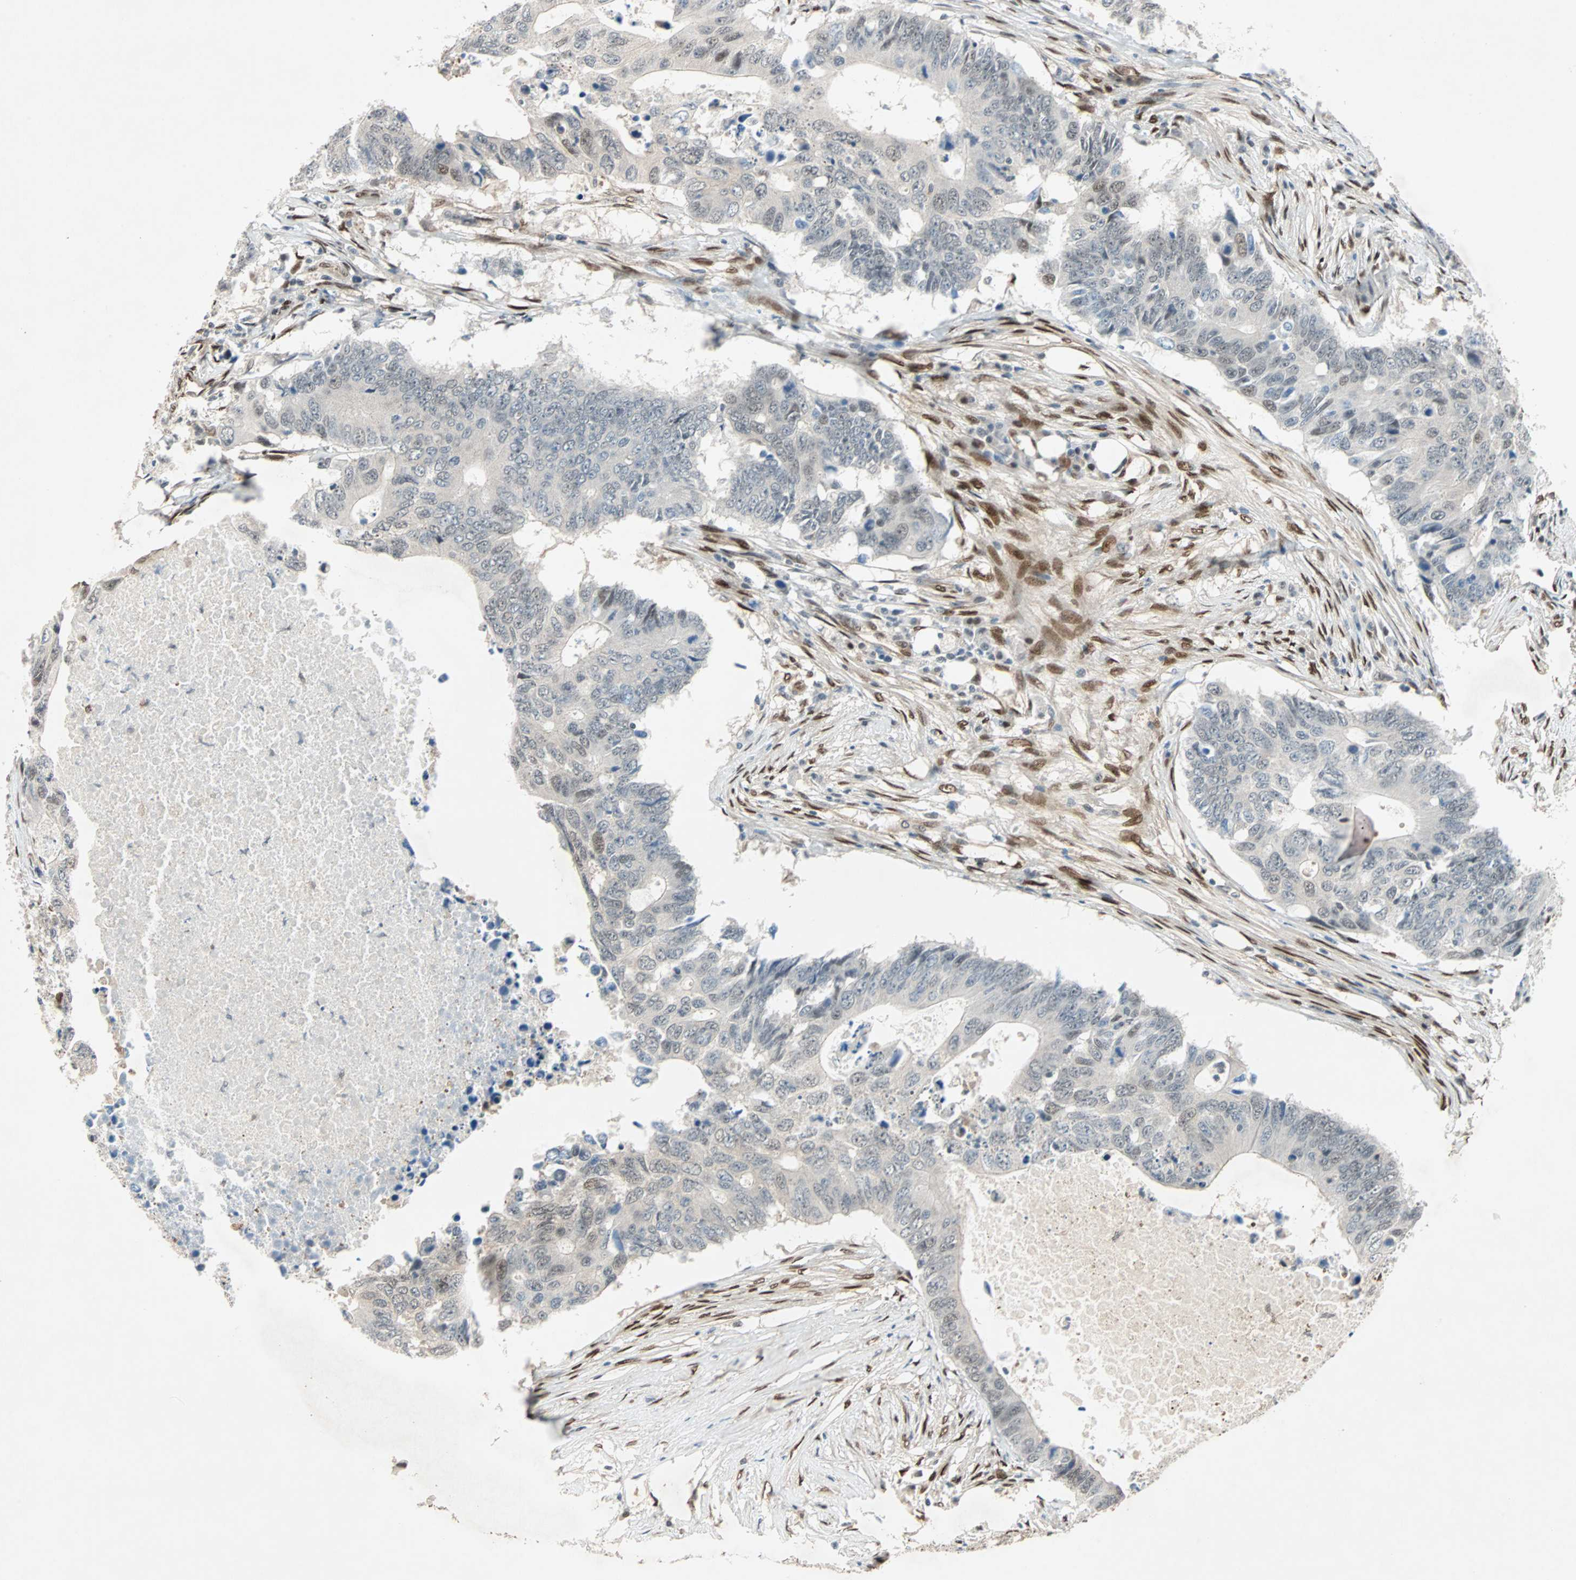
{"staining": {"intensity": "weak", "quantity": "<25%", "location": "cytoplasmic/membranous,nuclear"}, "tissue": "colorectal cancer", "cell_type": "Tumor cells", "image_type": "cancer", "snomed": [{"axis": "morphology", "description": "Adenocarcinoma, NOS"}, {"axis": "topography", "description": "Colon"}], "caption": "This is an IHC image of human adenocarcinoma (colorectal). There is no positivity in tumor cells.", "gene": "WWTR1", "patient": {"sex": "male", "age": 71}}